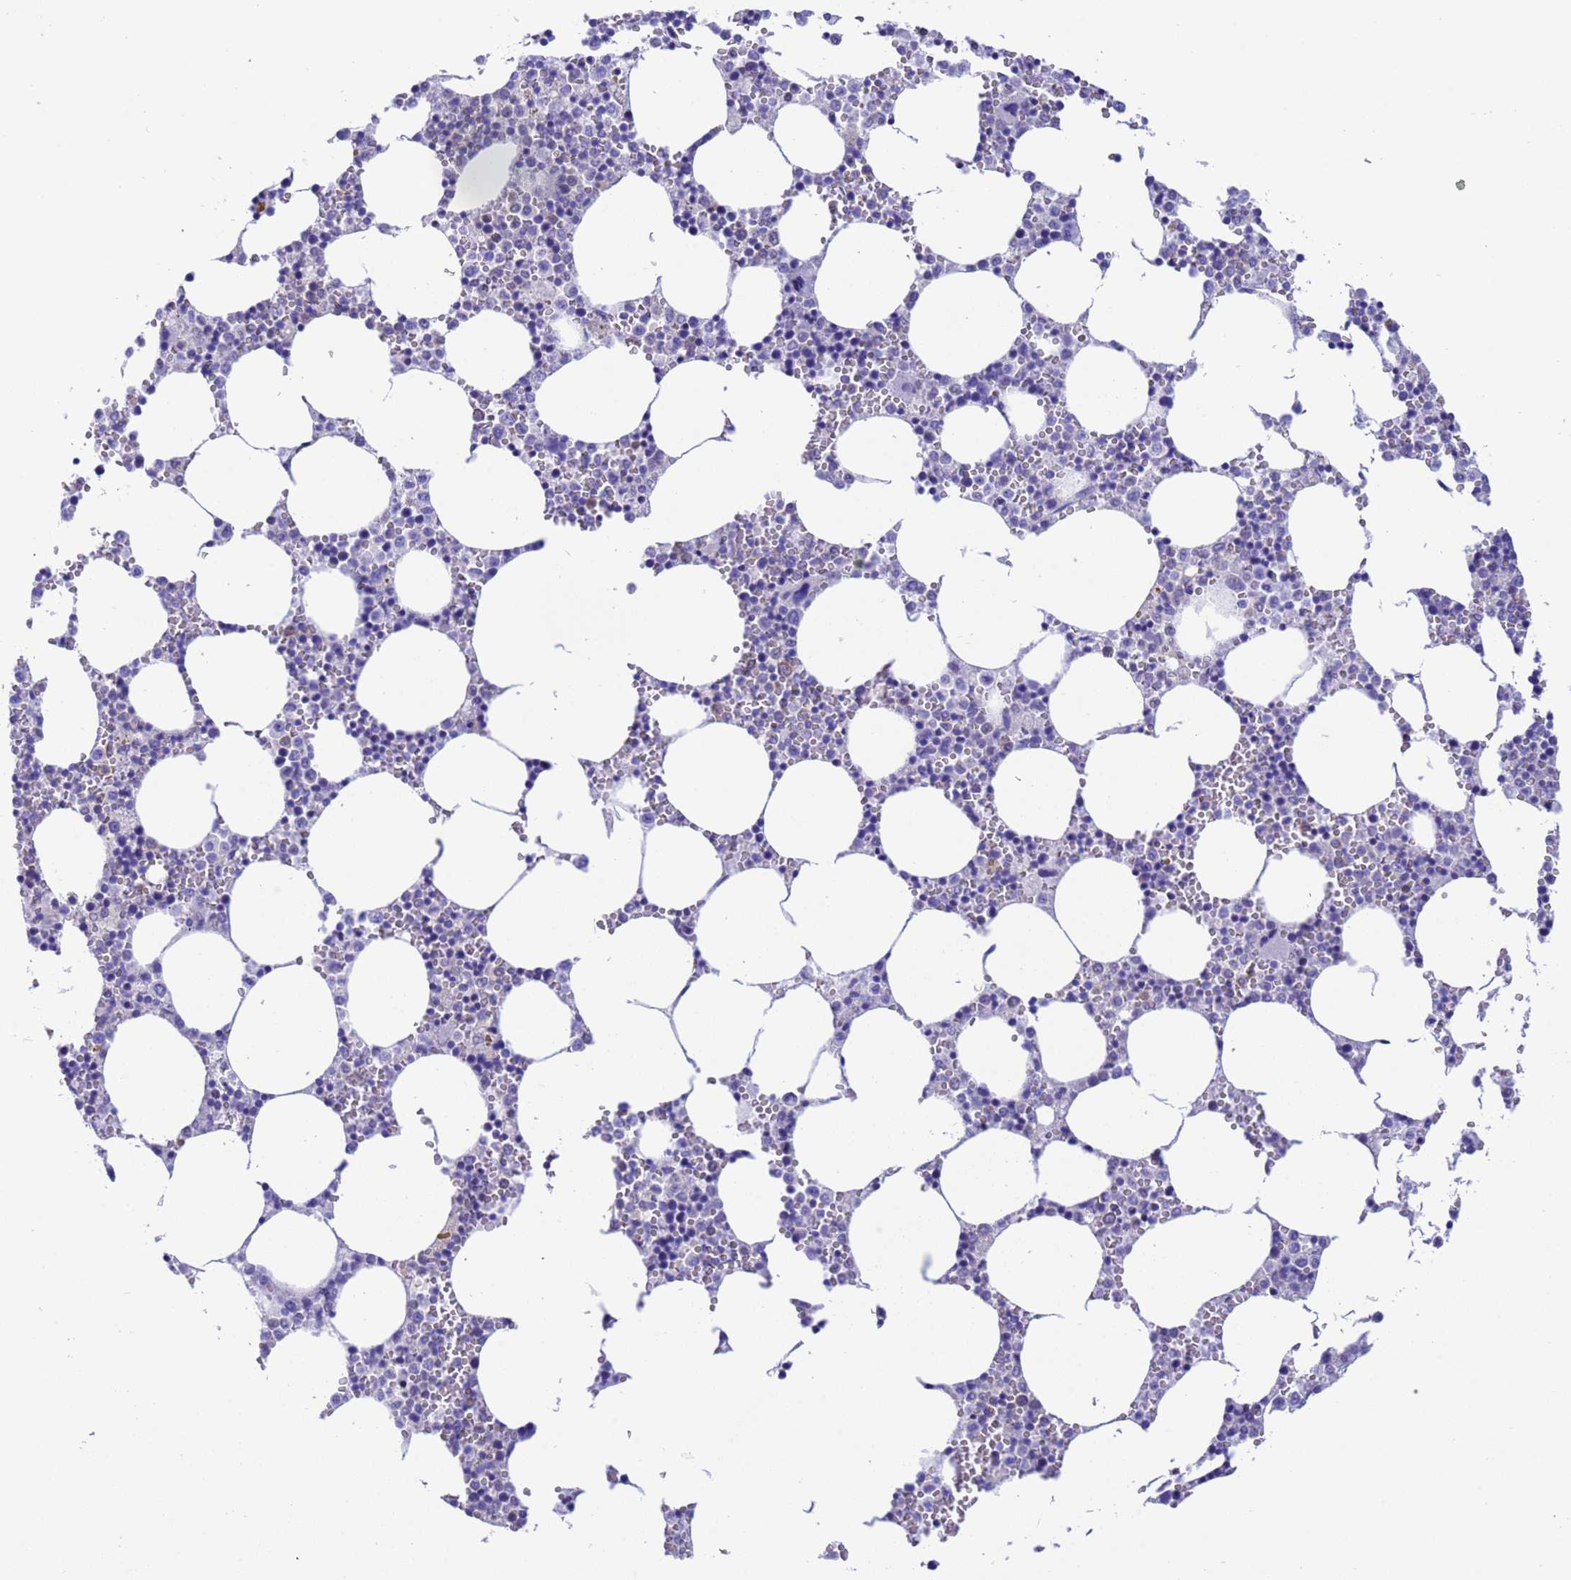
{"staining": {"intensity": "negative", "quantity": "none", "location": "none"}, "tissue": "bone marrow", "cell_type": "Hematopoietic cells", "image_type": "normal", "snomed": [{"axis": "morphology", "description": "Normal tissue, NOS"}, {"axis": "topography", "description": "Bone marrow"}], "caption": "Immunohistochemical staining of normal human bone marrow displays no significant staining in hematopoietic cells.", "gene": "C6orf47", "patient": {"sex": "female", "age": 64}}